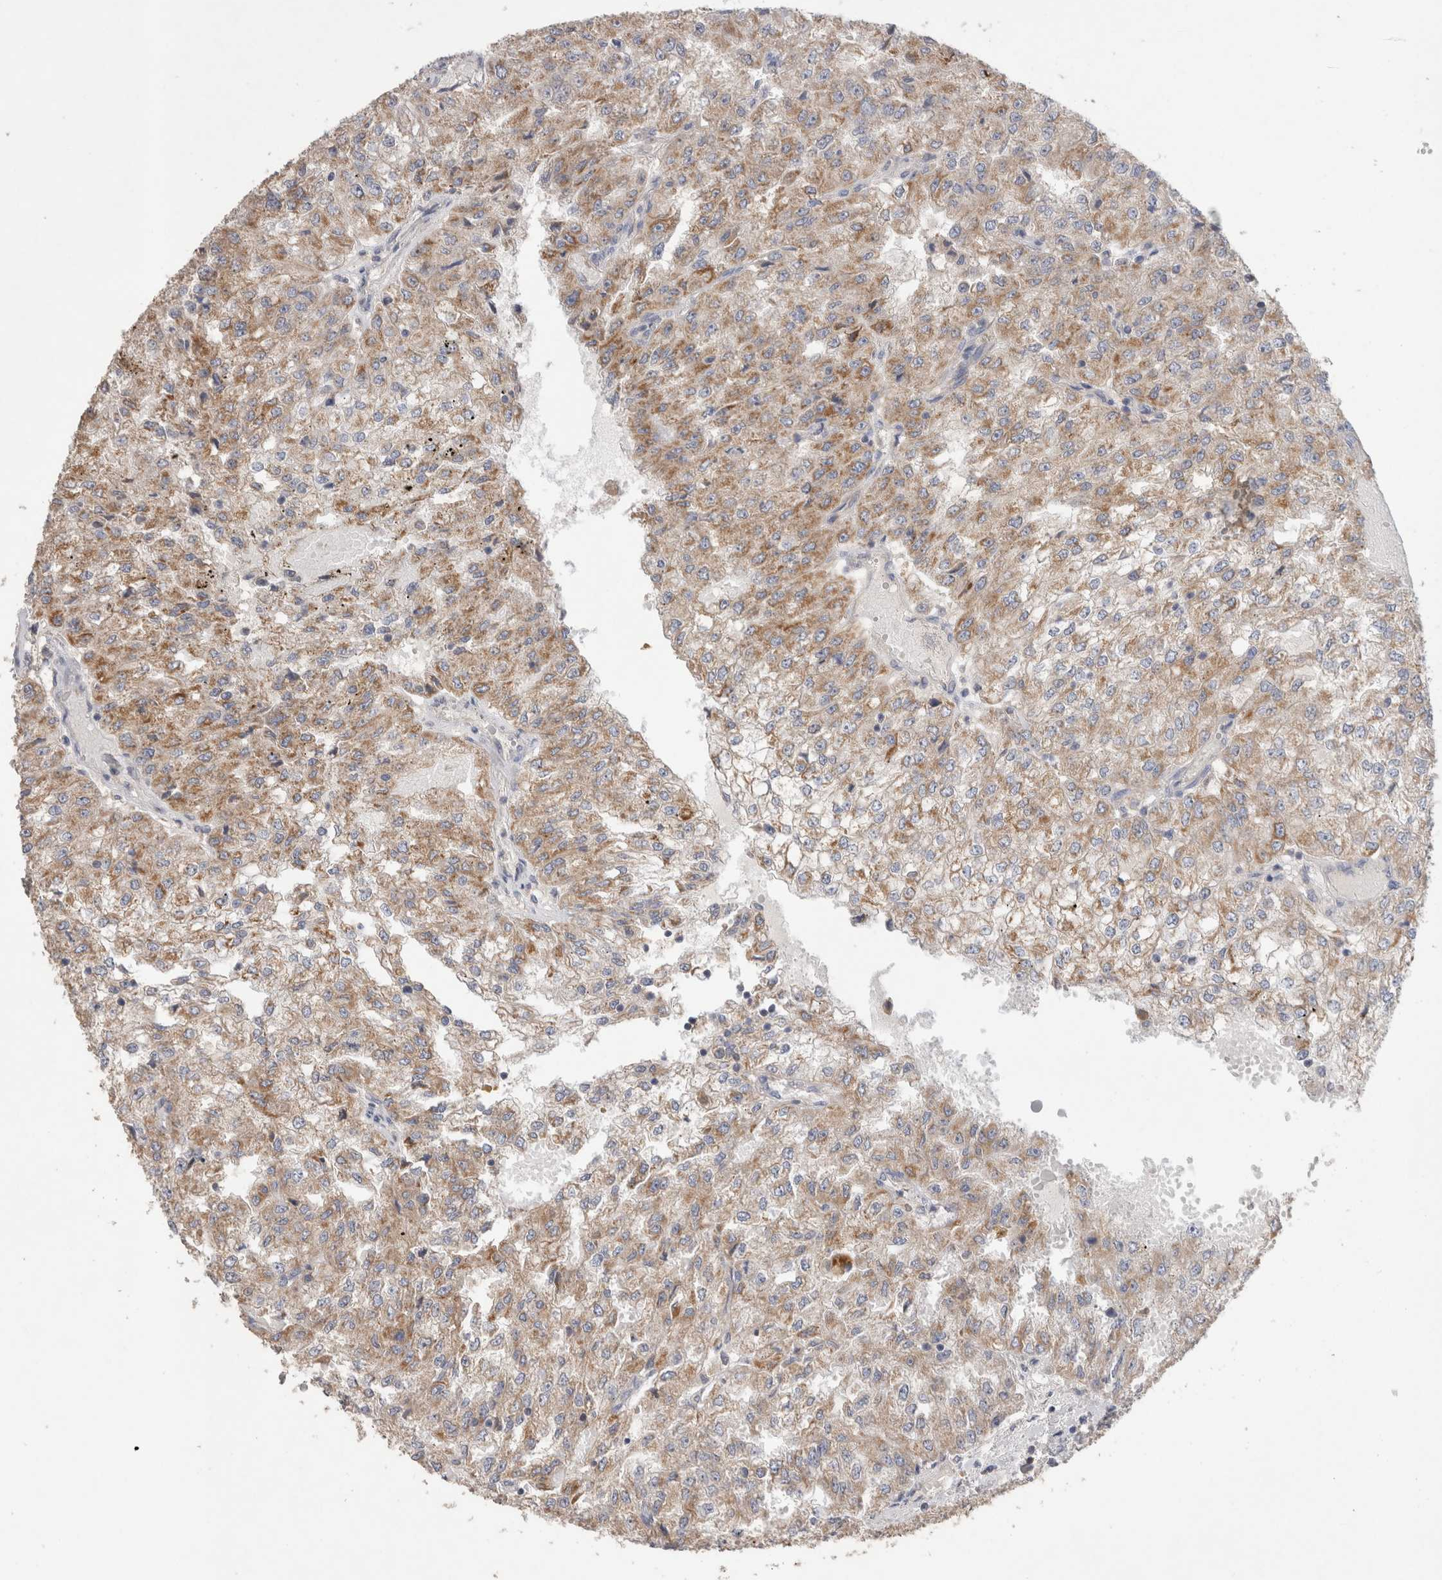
{"staining": {"intensity": "moderate", "quantity": "<25%", "location": "cytoplasmic/membranous"}, "tissue": "renal cancer", "cell_type": "Tumor cells", "image_type": "cancer", "snomed": [{"axis": "morphology", "description": "Adenocarcinoma, NOS"}, {"axis": "topography", "description": "Kidney"}], "caption": "DAB immunohistochemical staining of human renal cancer shows moderate cytoplasmic/membranous protein expression in approximately <25% of tumor cells. The staining was performed using DAB to visualize the protein expression in brown, while the nuclei were stained in blue with hematoxylin (Magnification: 20x).", "gene": "IARS2", "patient": {"sex": "female", "age": 54}}